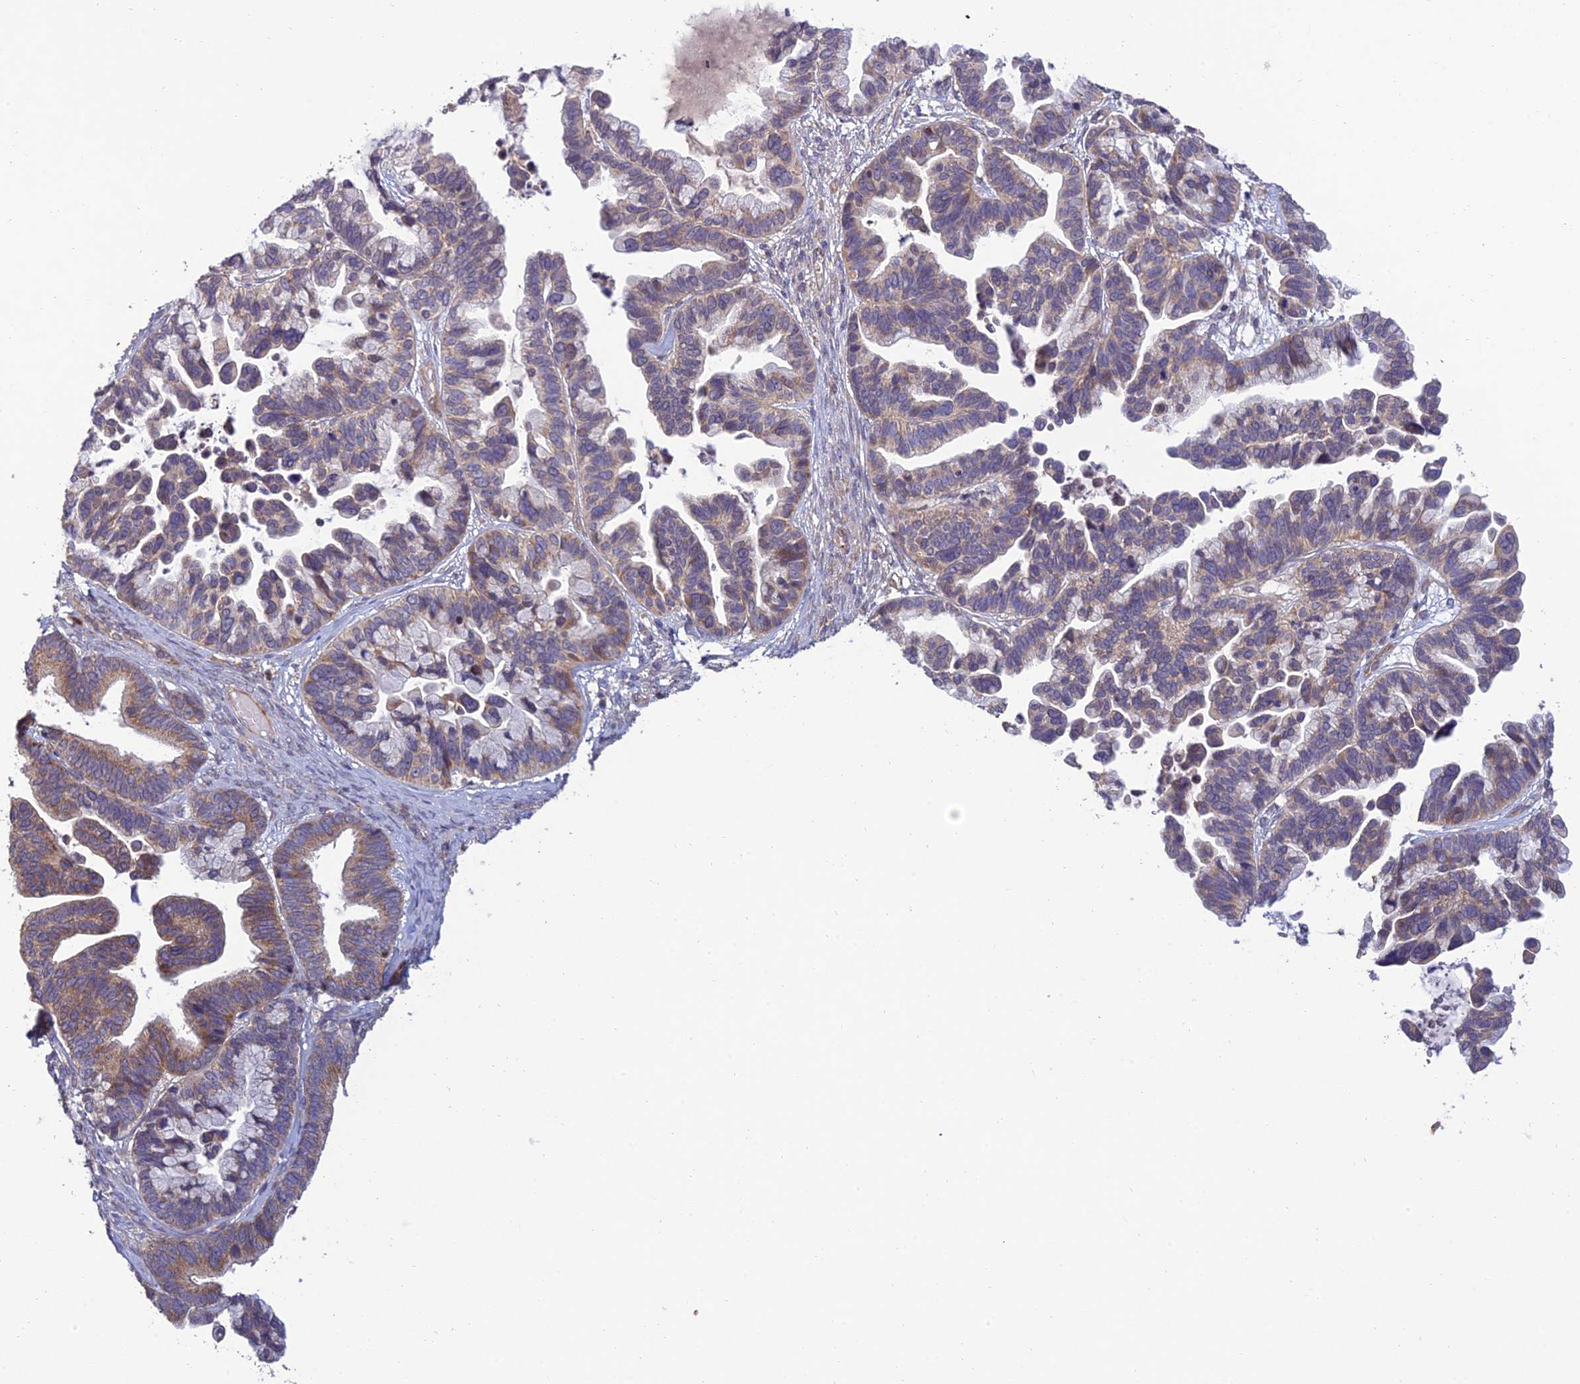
{"staining": {"intensity": "moderate", "quantity": "25%-75%", "location": "cytoplasmic/membranous"}, "tissue": "ovarian cancer", "cell_type": "Tumor cells", "image_type": "cancer", "snomed": [{"axis": "morphology", "description": "Cystadenocarcinoma, serous, NOS"}, {"axis": "topography", "description": "Ovary"}], "caption": "Immunohistochemical staining of human ovarian cancer demonstrates moderate cytoplasmic/membranous protein expression in approximately 25%-75% of tumor cells.", "gene": "C3orf20", "patient": {"sex": "female", "age": 56}}